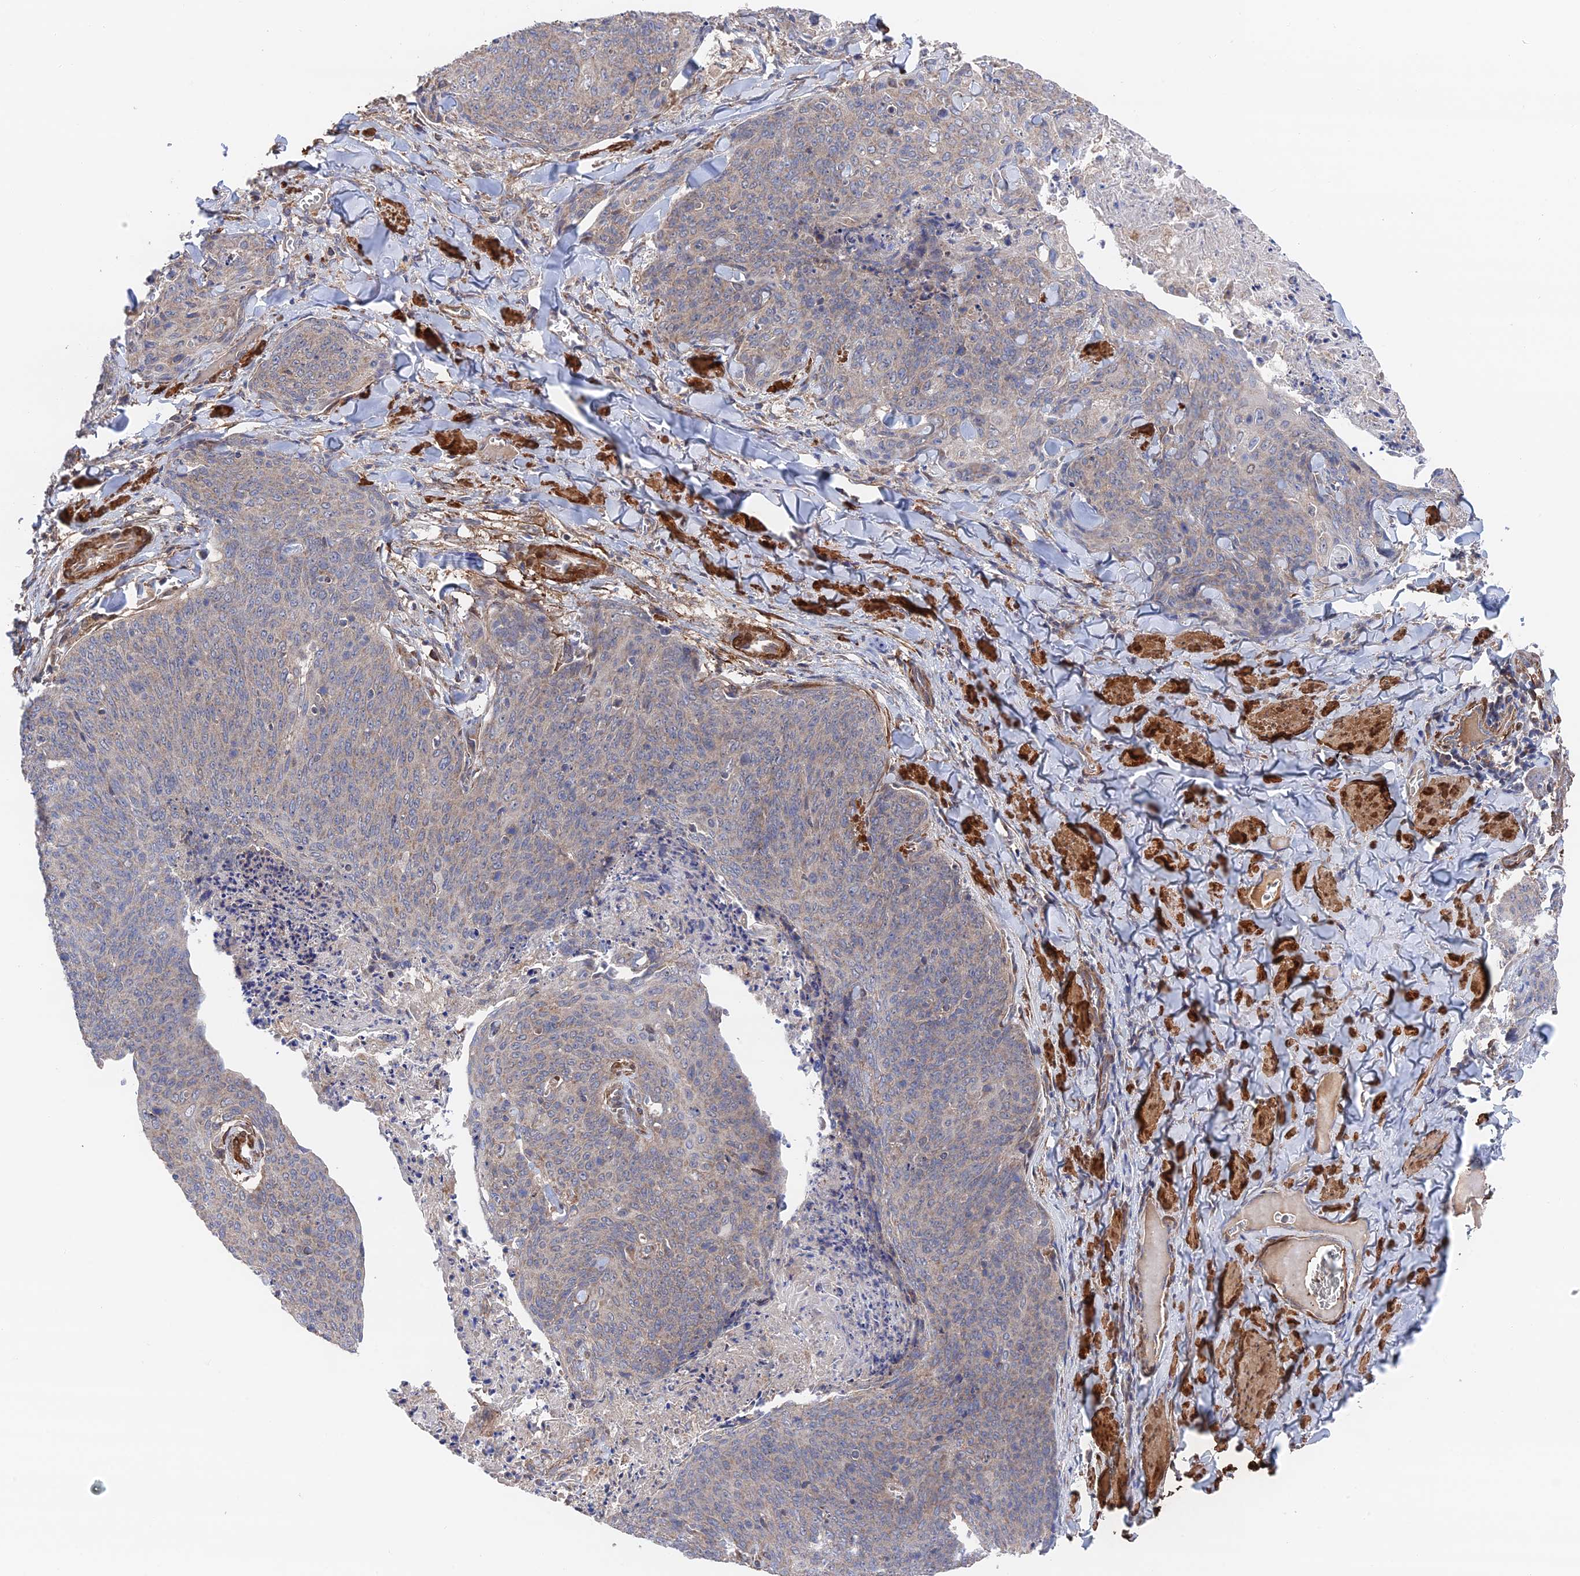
{"staining": {"intensity": "weak", "quantity": "<25%", "location": "cytoplasmic/membranous"}, "tissue": "skin cancer", "cell_type": "Tumor cells", "image_type": "cancer", "snomed": [{"axis": "morphology", "description": "Squamous cell carcinoma, NOS"}, {"axis": "topography", "description": "Skin"}, {"axis": "topography", "description": "Vulva"}], "caption": "Immunohistochemistry (IHC) of skin cancer reveals no staining in tumor cells.", "gene": "ZNF320", "patient": {"sex": "female", "age": 85}}